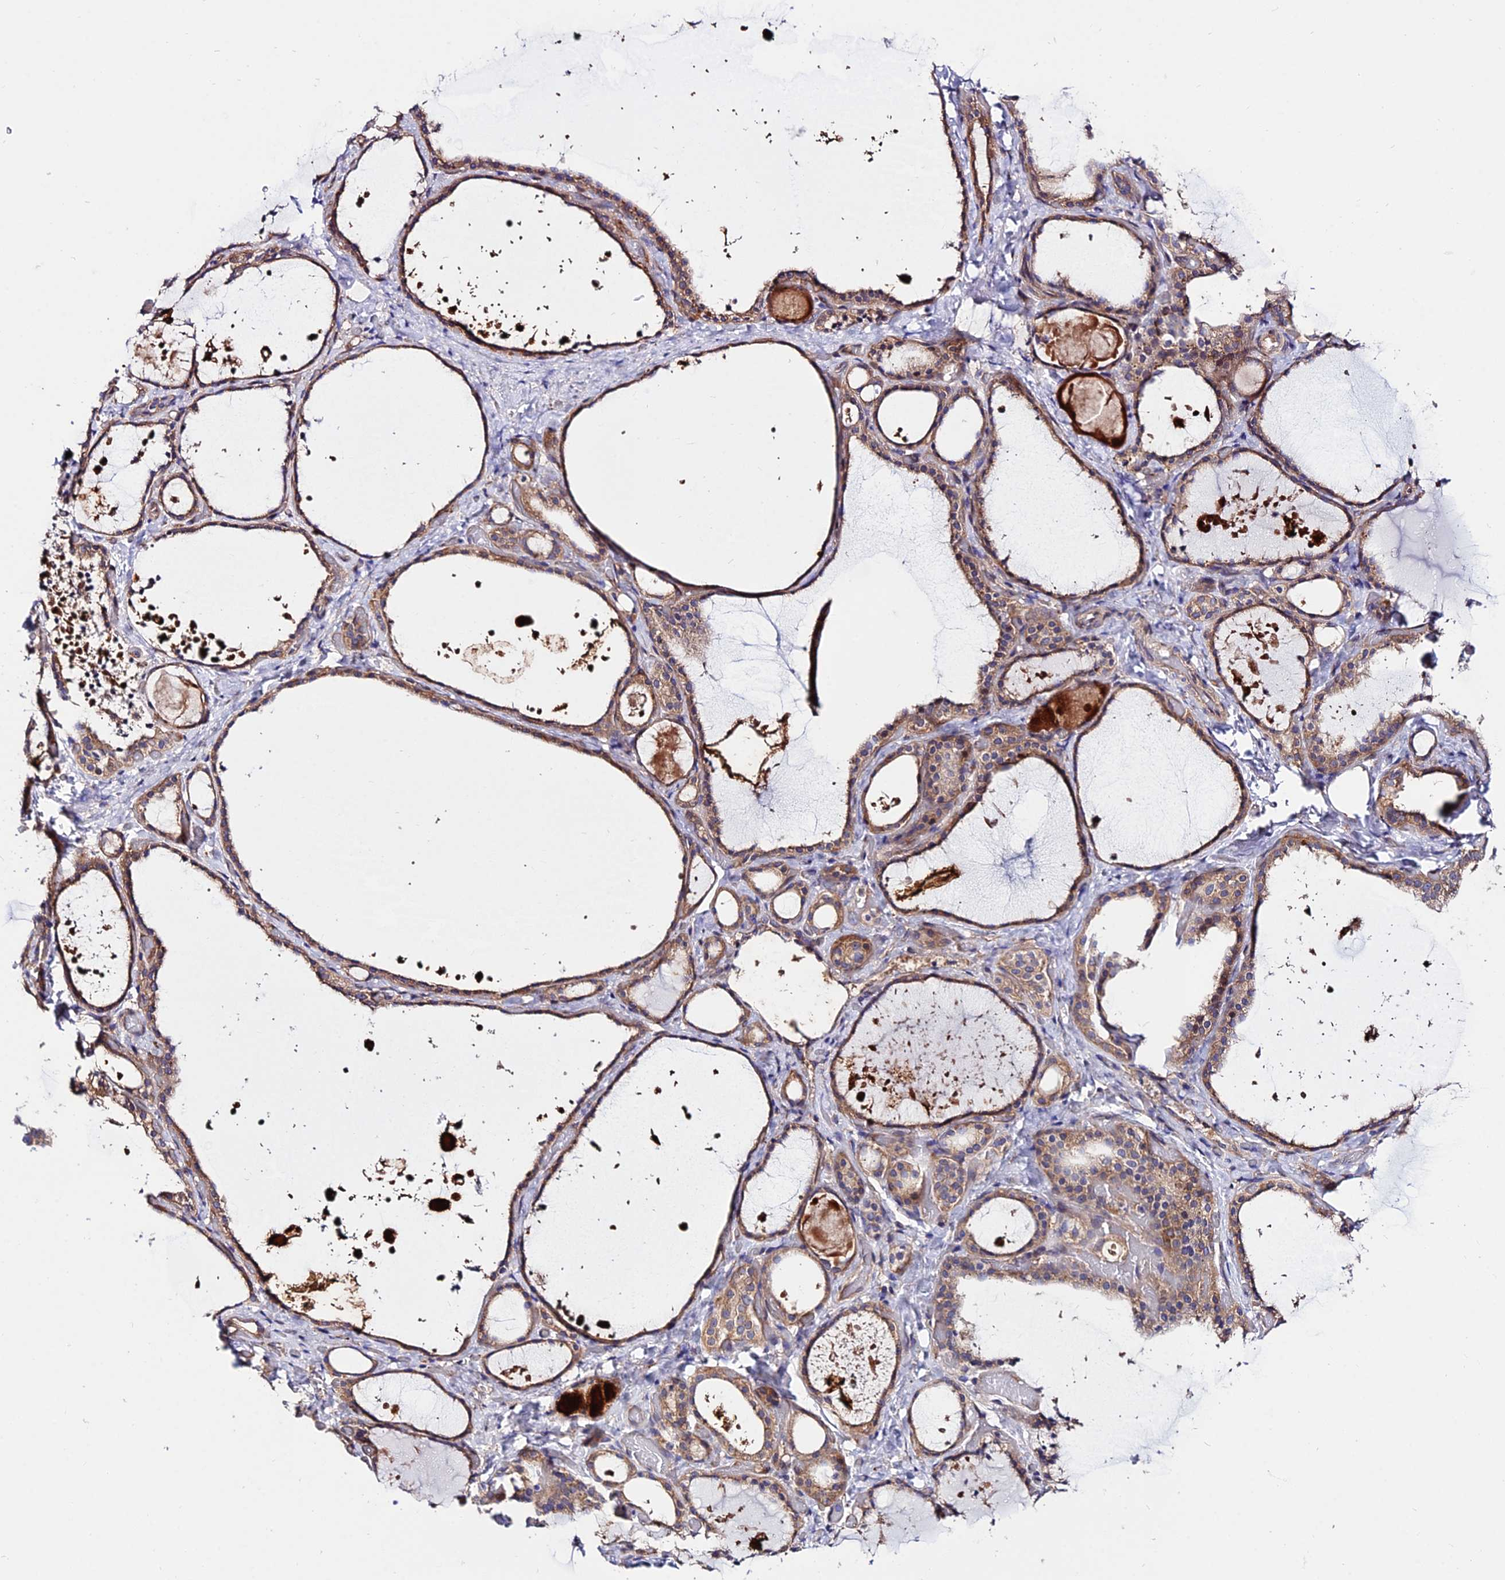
{"staining": {"intensity": "moderate", "quantity": ">75%", "location": "cytoplasmic/membranous"}, "tissue": "thyroid gland", "cell_type": "Glandular cells", "image_type": "normal", "snomed": [{"axis": "morphology", "description": "Normal tissue, NOS"}, {"axis": "topography", "description": "Thyroid gland"}], "caption": "Immunohistochemical staining of normal thyroid gland displays >75% levels of moderate cytoplasmic/membranous protein staining in approximately >75% of glandular cells.", "gene": "CDC37L1", "patient": {"sex": "female", "age": 44}}